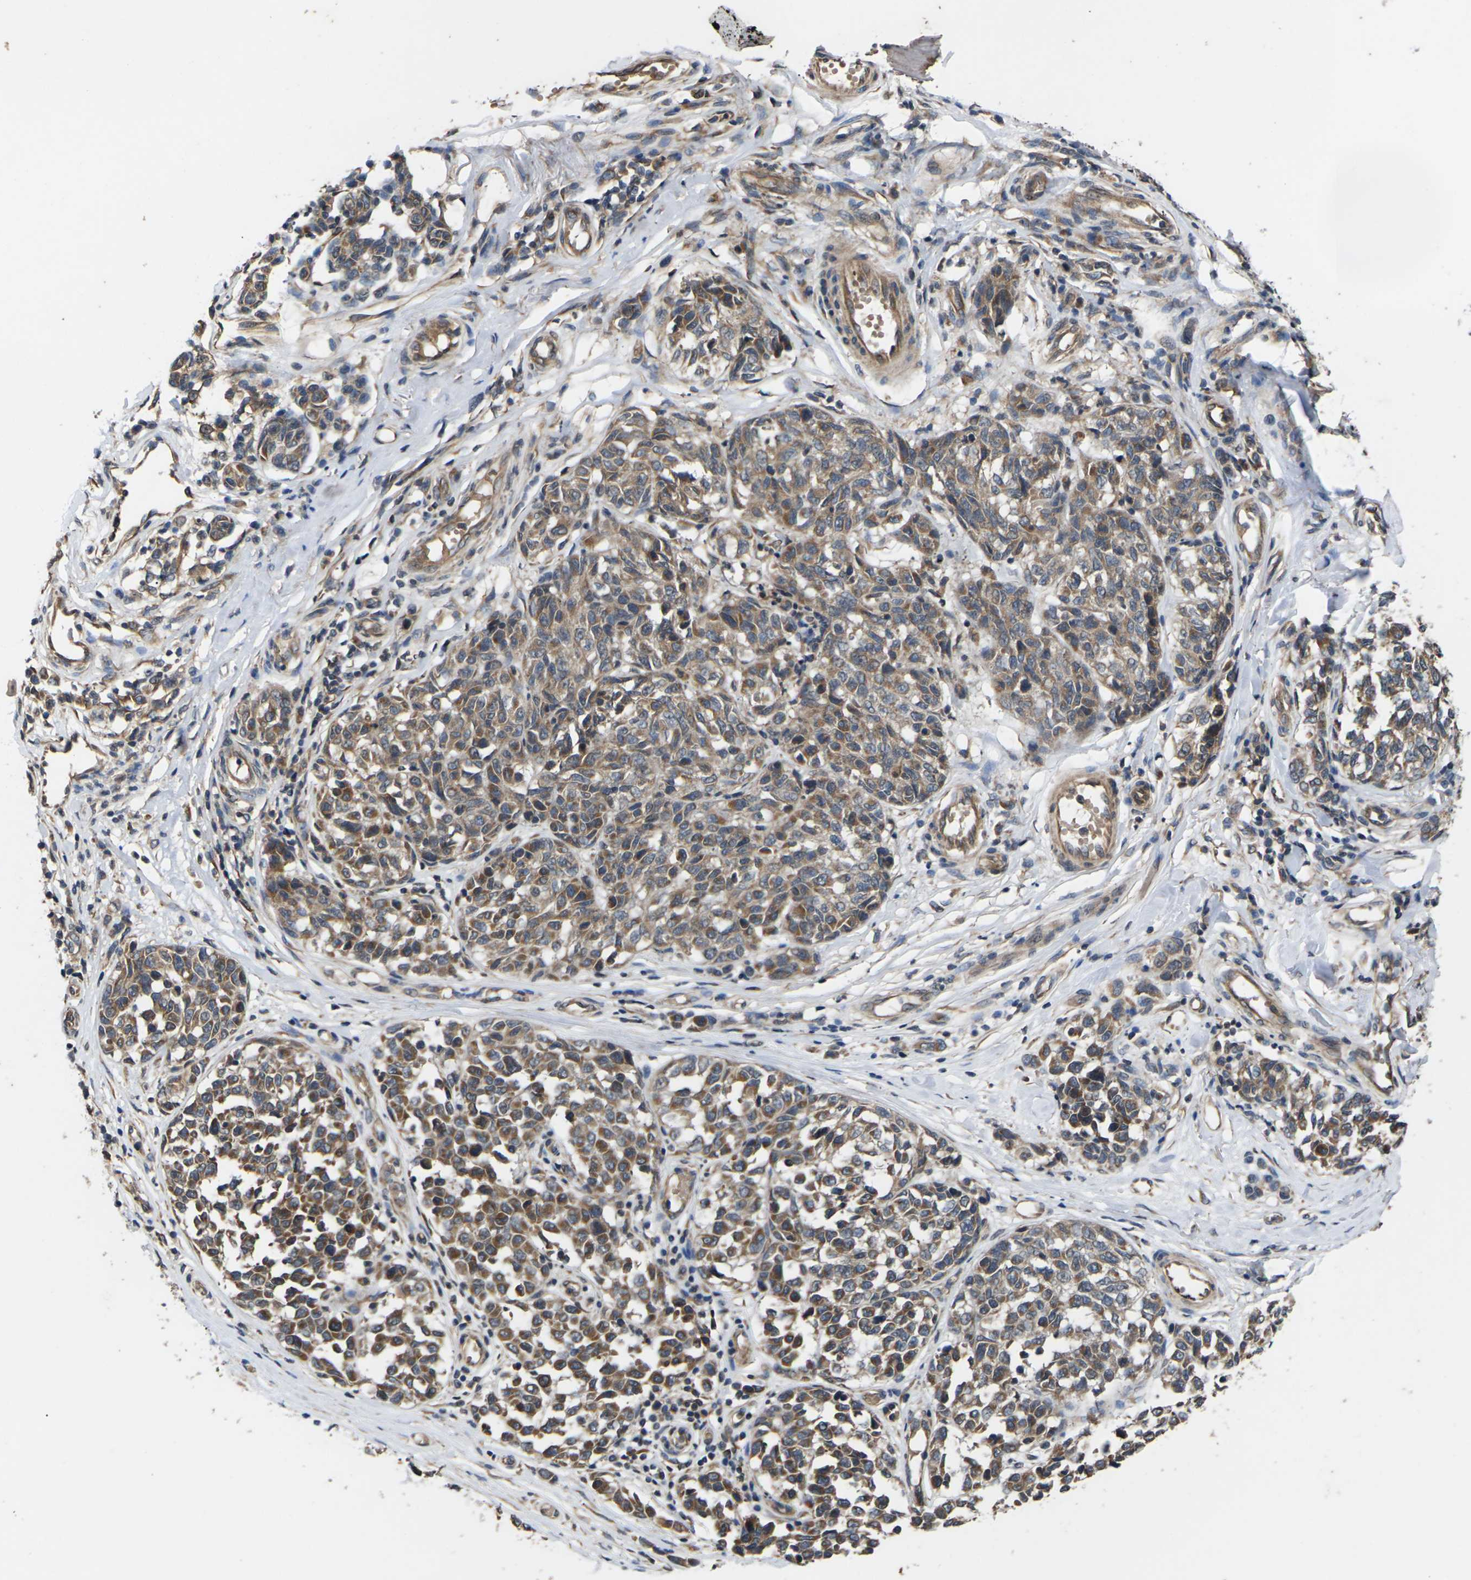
{"staining": {"intensity": "moderate", "quantity": ">75%", "location": "cytoplasmic/membranous"}, "tissue": "melanoma", "cell_type": "Tumor cells", "image_type": "cancer", "snomed": [{"axis": "morphology", "description": "Malignant melanoma, NOS"}, {"axis": "topography", "description": "Skin"}], "caption": "IHC (DAB (3,3'-diaminobenzidine)) staining of human malignant melanoma reveals moderate cytoplasmic/membranous protein positivity in about >75% of tumor cells.", "gene": "DKK2", "patient": {"sex": "female", "age": 64}}